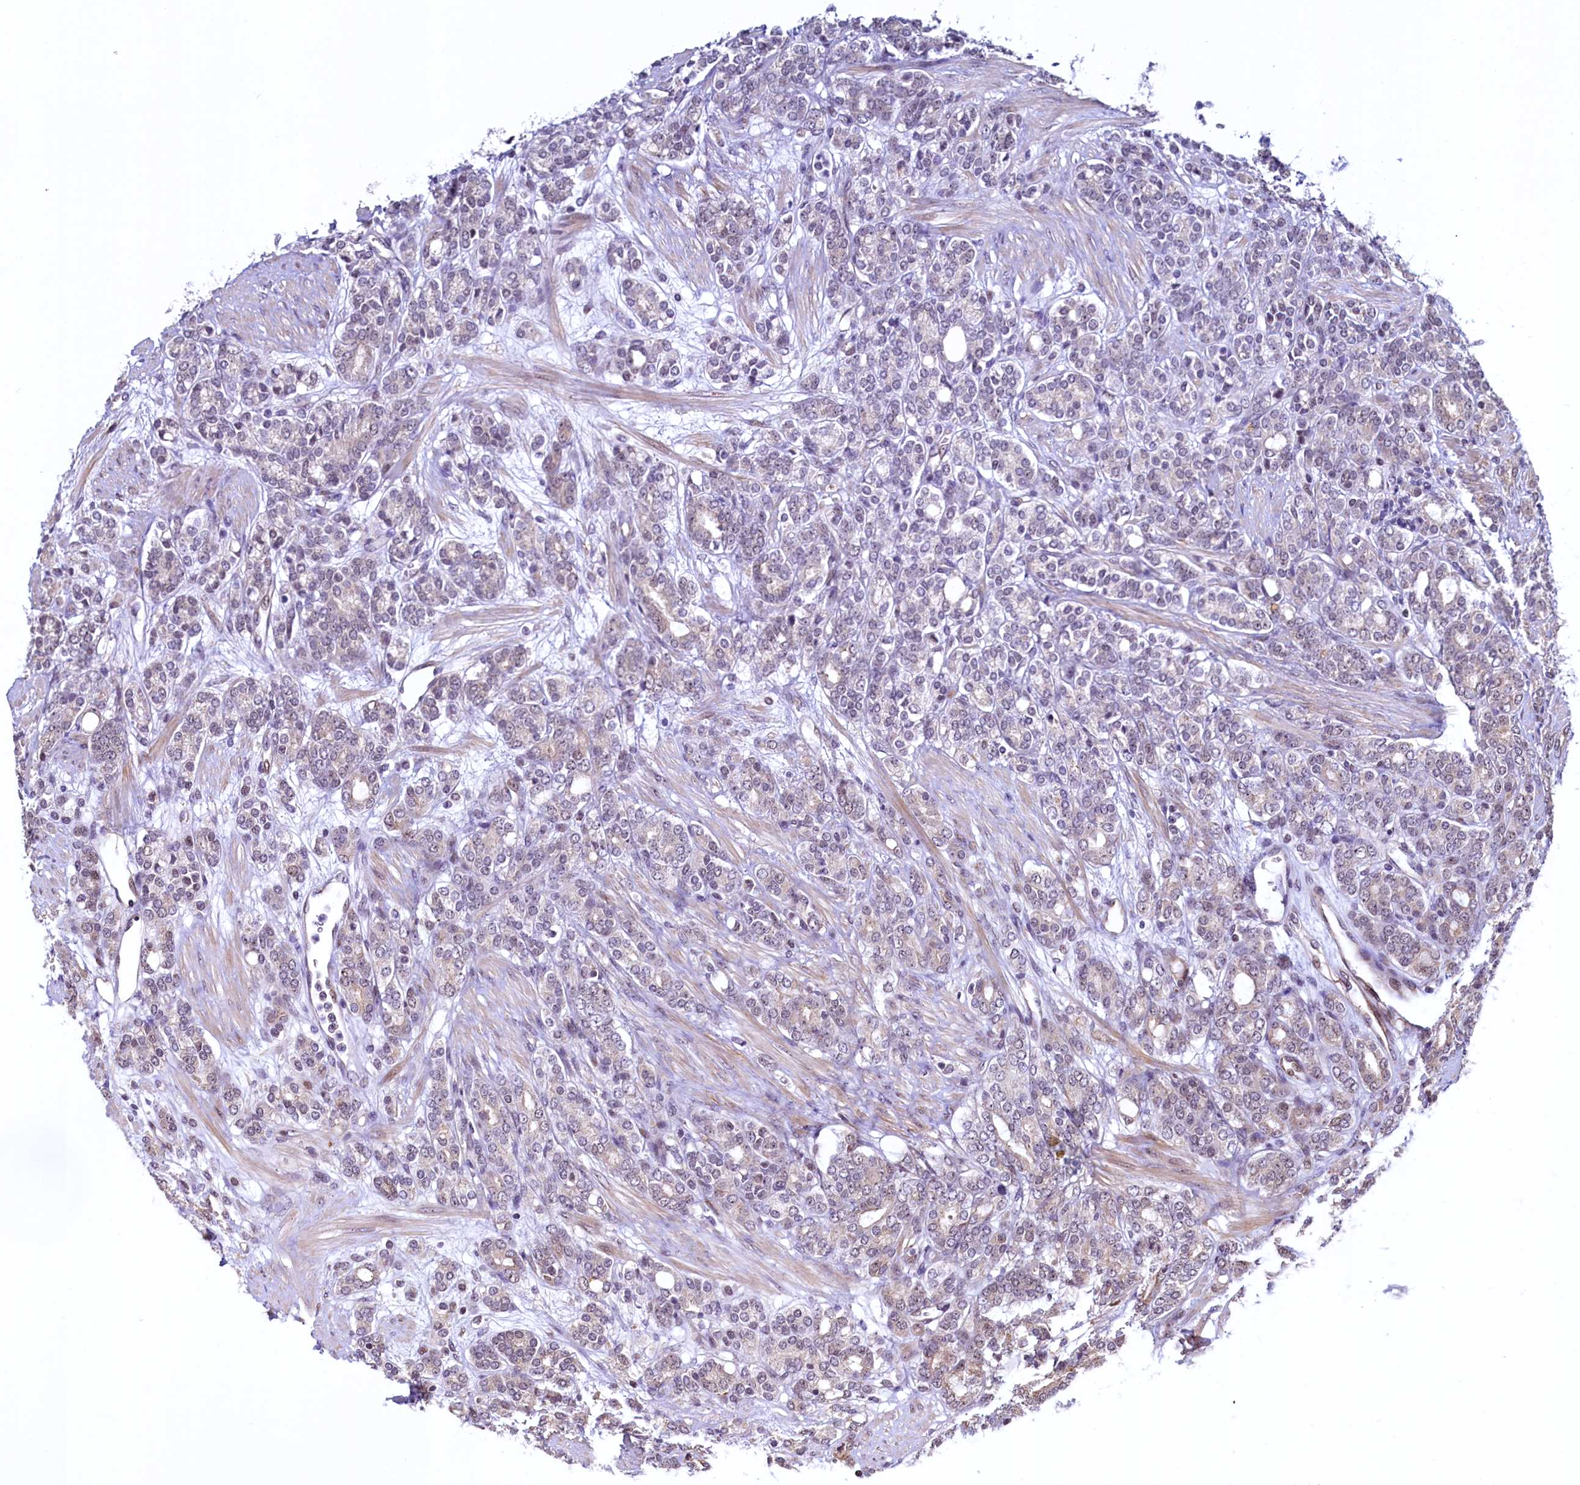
{"staining": {"intensity": "weak", "quantity": "<25%", "location": "cytoplasmic/membranous"}, "tissue": "prostate cancer", "cell_type": "Tumor cells", "image_type": "cancer", "snomed": [{"axis": "morphology", "description": "Adenocarcinoma, High grade"}, {"axis": "topography", "description": "Prostate"}], "caption": "Immunohistochemistry (IHC) micrograph of neoplastic tissue: prostate cancer stained with DAB (3,3'-diaminobenzidine) reveals no significant protein staining in tumor cells.", "gene": "RBFA", "patient": {"sex": "male", "age": 62}}